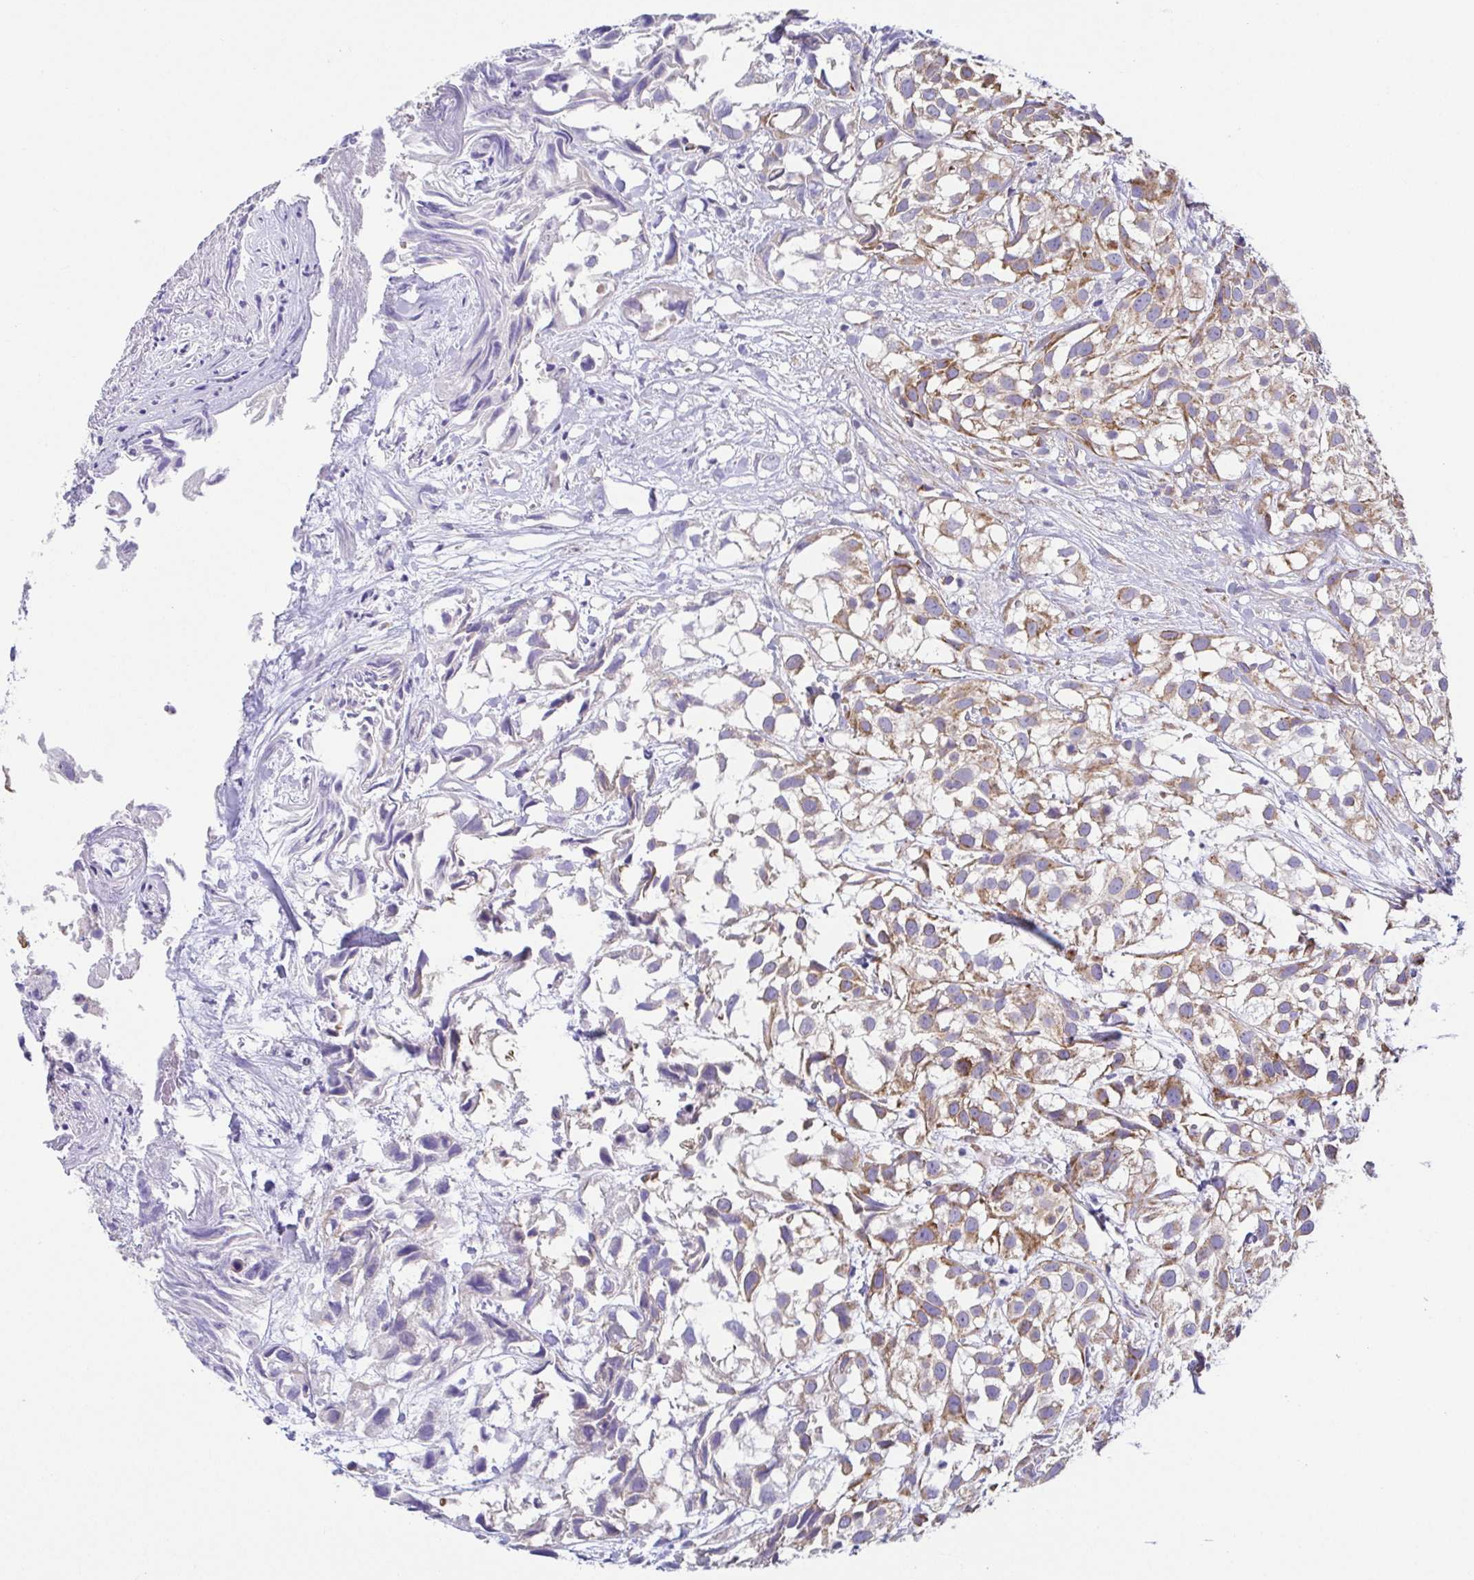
{"staining": {"intensity": "moderate", "quantity": ">75%", "location": "cytoplasmic/membranous"}, "tissue": "urothelial cancer", "cell_type": "Tumor cells", "image_type": "cancer", "snomed": [{"axis": "morphology", "description": "Urothelial carcinoma, High grade"}, {"axis": "topography", "description": "Urinary bladder"}], "caption": "An image showing moderate cytoplasmic/membranous positivity in approximately >75% of tumor cells in urothelial carcinoma (high-grade), as visualized by brown immunohistochemical staining.", "gene": "GINM1", "patient": {"sex": "male", "age": 56}}